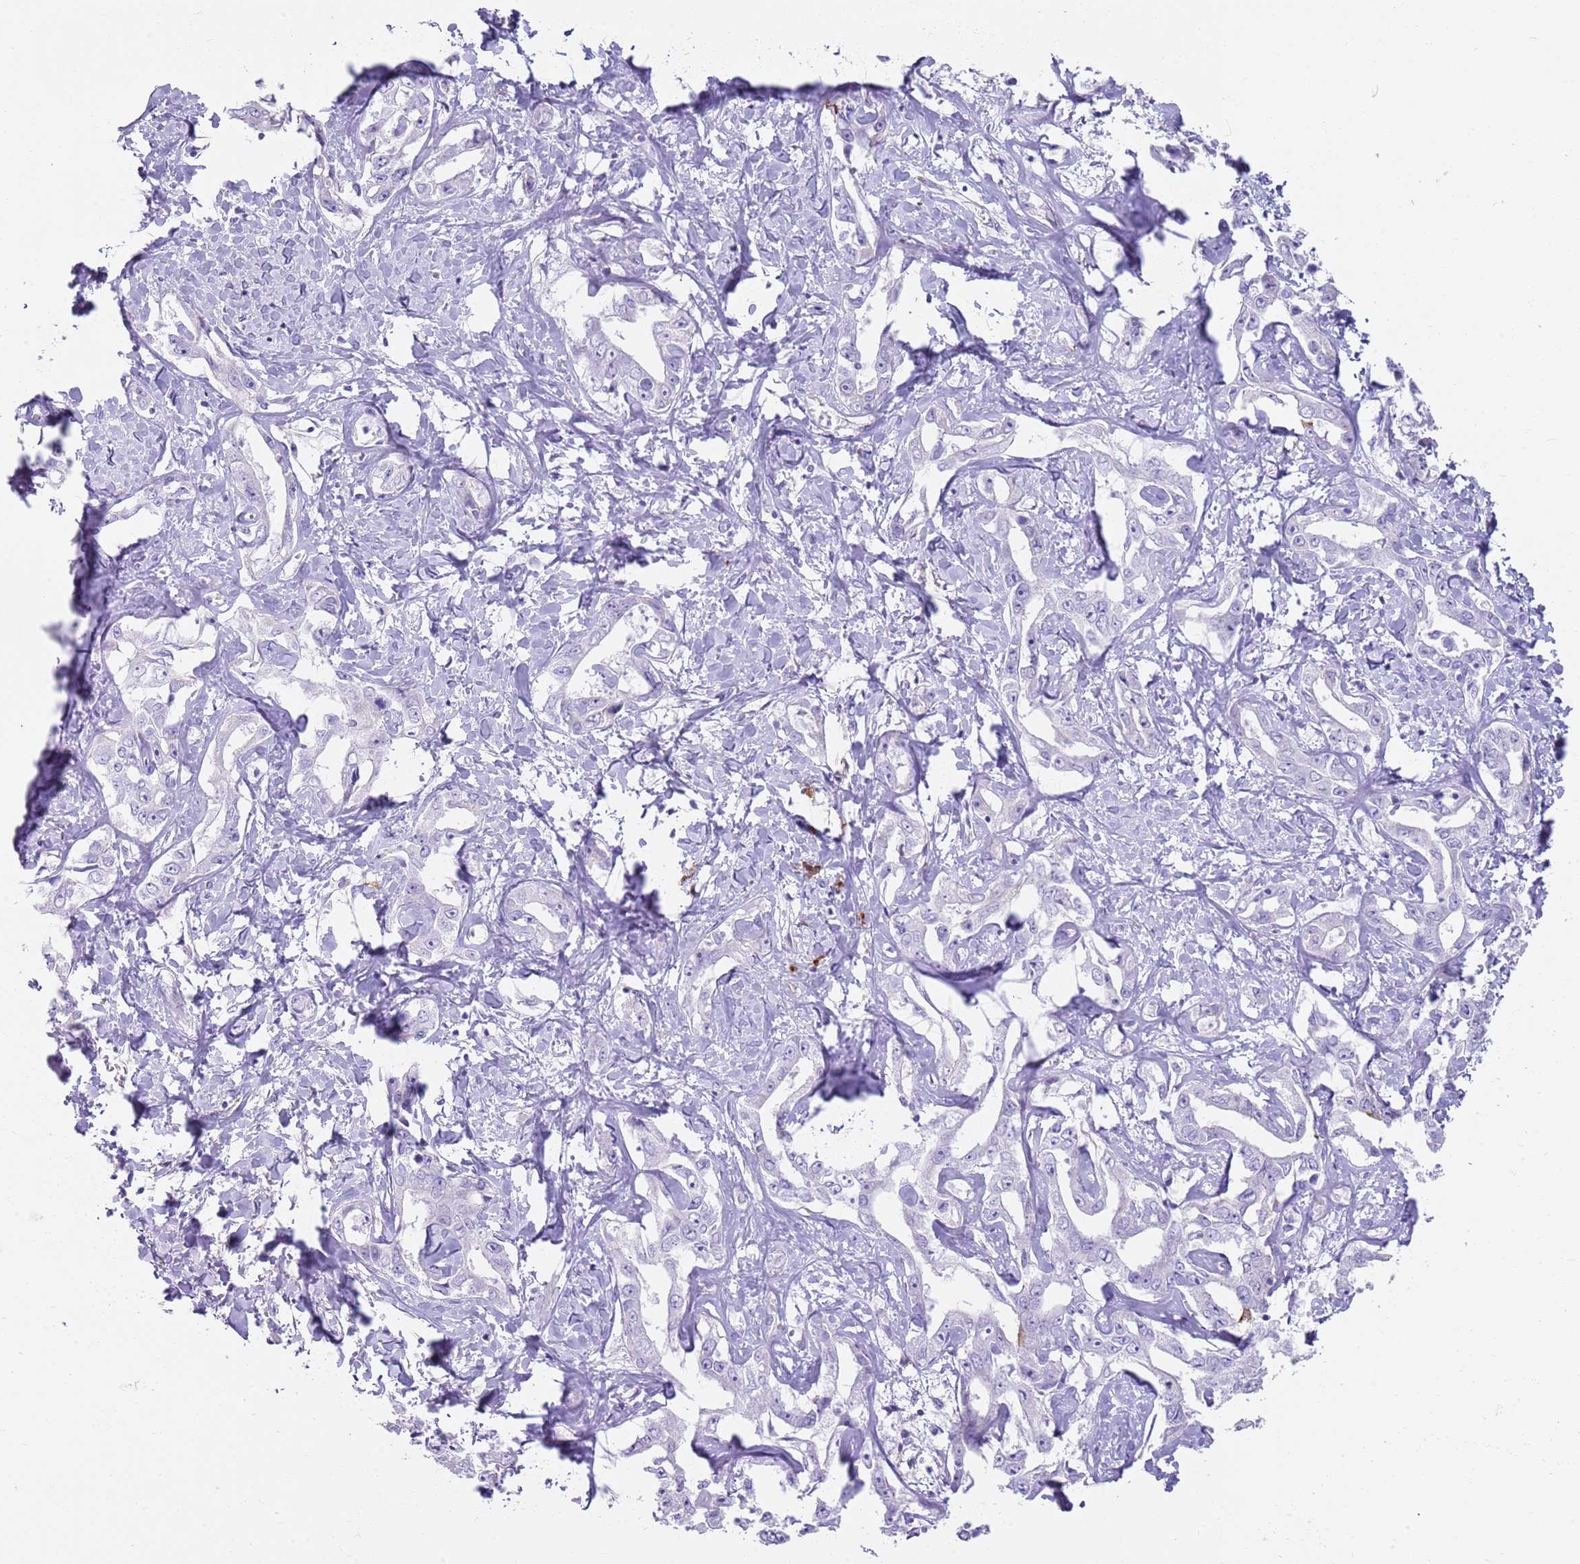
{"staining": {"intensity": "negative", "quantity": "none", "location": "none"}, "tissue": "liver cancer", "cell_type": "Tumor cells", "image_type": "cancer", "snomed": [{"axis": "morphology", "description": "Cholangiocarcinoma"}, {"axis": "topography", "description": "Liver"}], "caption": "Tumor cells show no significant protein staining in liver cancer. Nuclei are stained in blue.", "gene": "CD177", "patient": {"sex": "male", "age": 59}}